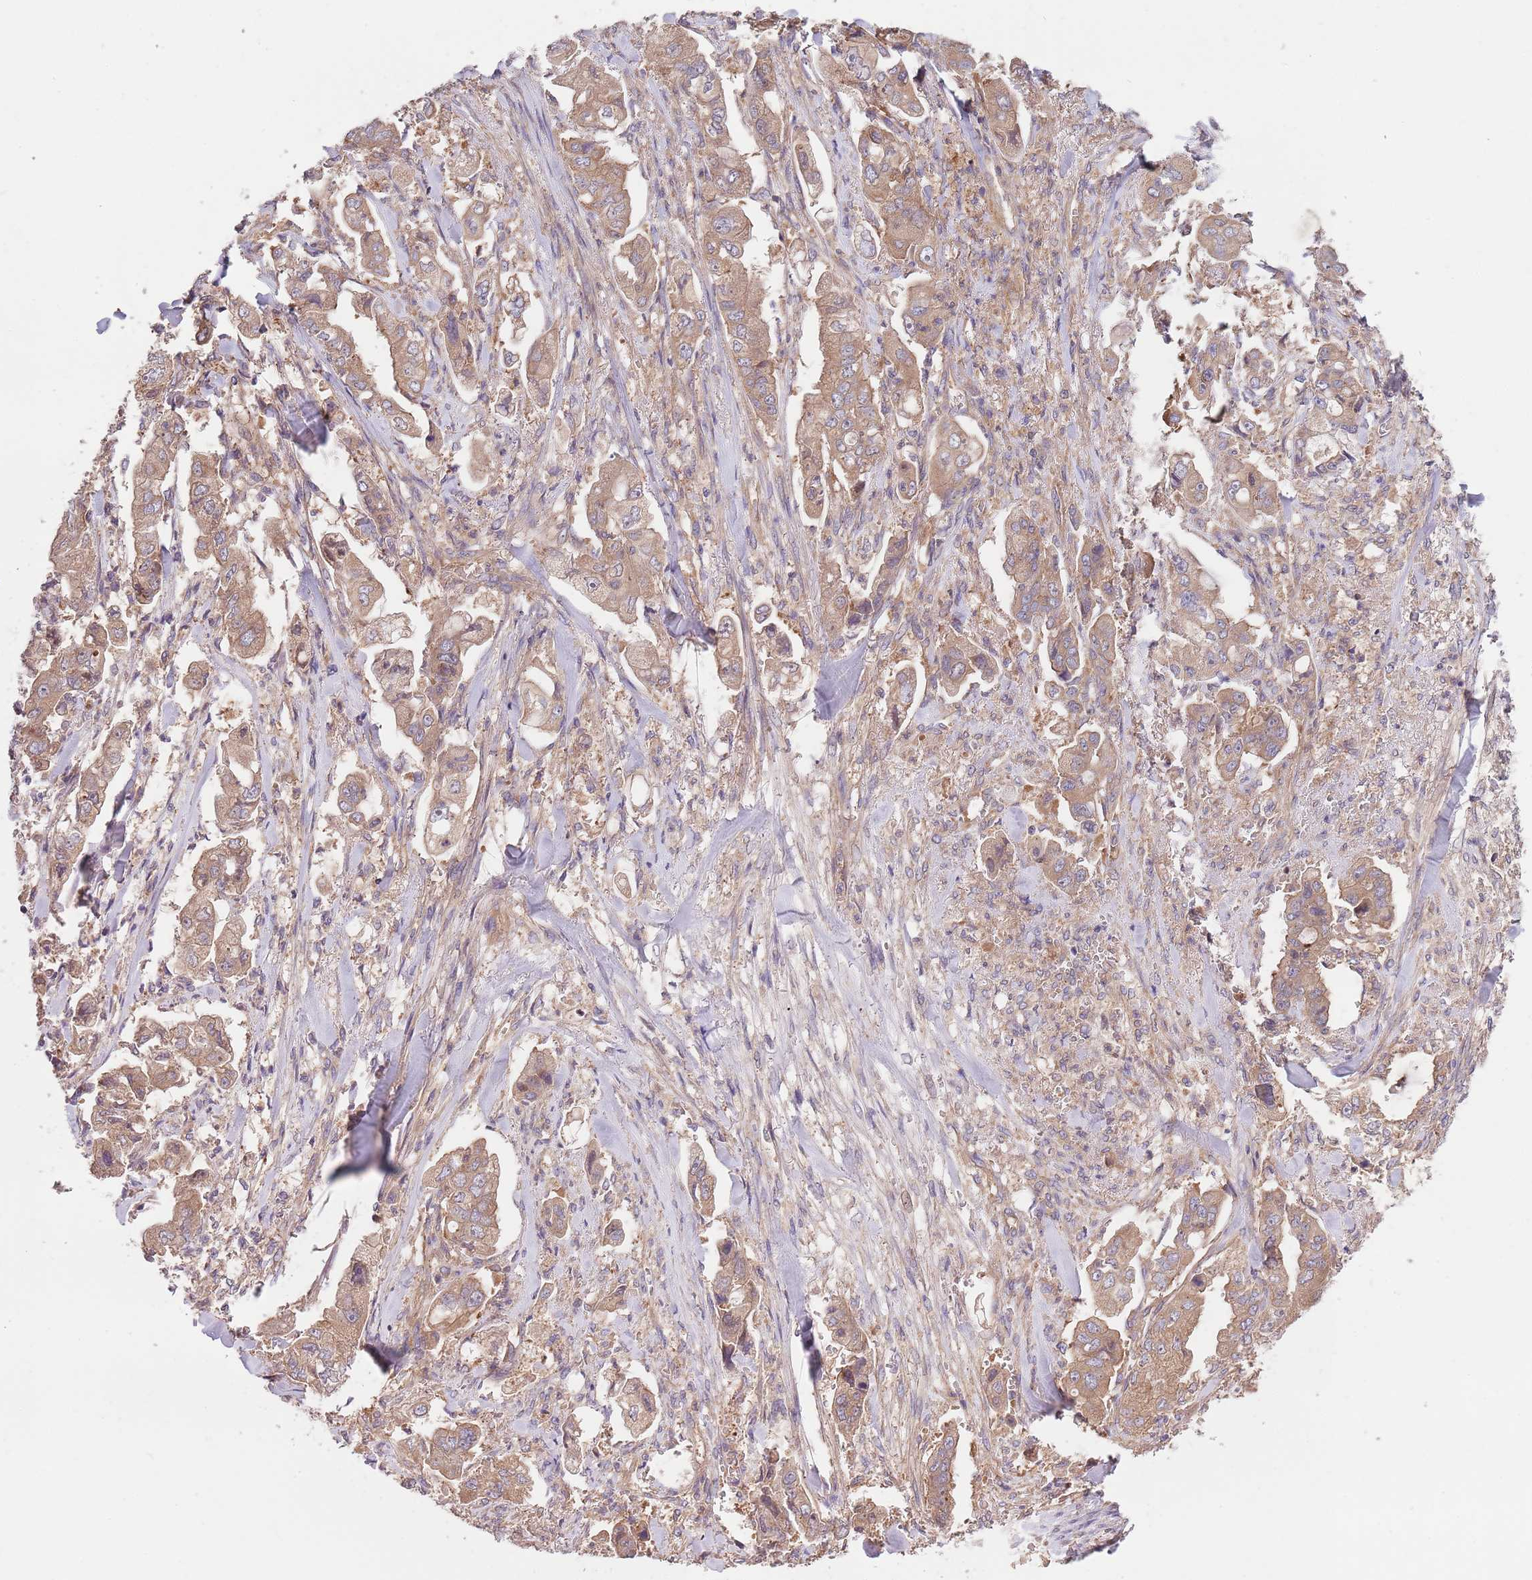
{"staining": {"intensity": "moderate", "quantity": ">75%", "location": "cytoplasmic/membranous"}, "tissue": "stomach cancer", "cell_type": "Tumor cells", "image_type": "cancer", "snomed": [{"axis": "morphology", "description": "Adenocarcinoma, NOS"}, {"axis": "topography", "description": "Stomach"}], "caption": "The photomicrograph demonstrates a brown stain indicating the presence of a protein in the cytoplasmic/membranous of tumor cells in stomach adenocarcinoma. The staining was performed using DAB, with brown indicating positive protein expression. Nuclei are stained blue with hematoxylin.", "gene": "EIF3F", "patient": {"sex": "male", "age": 62}}